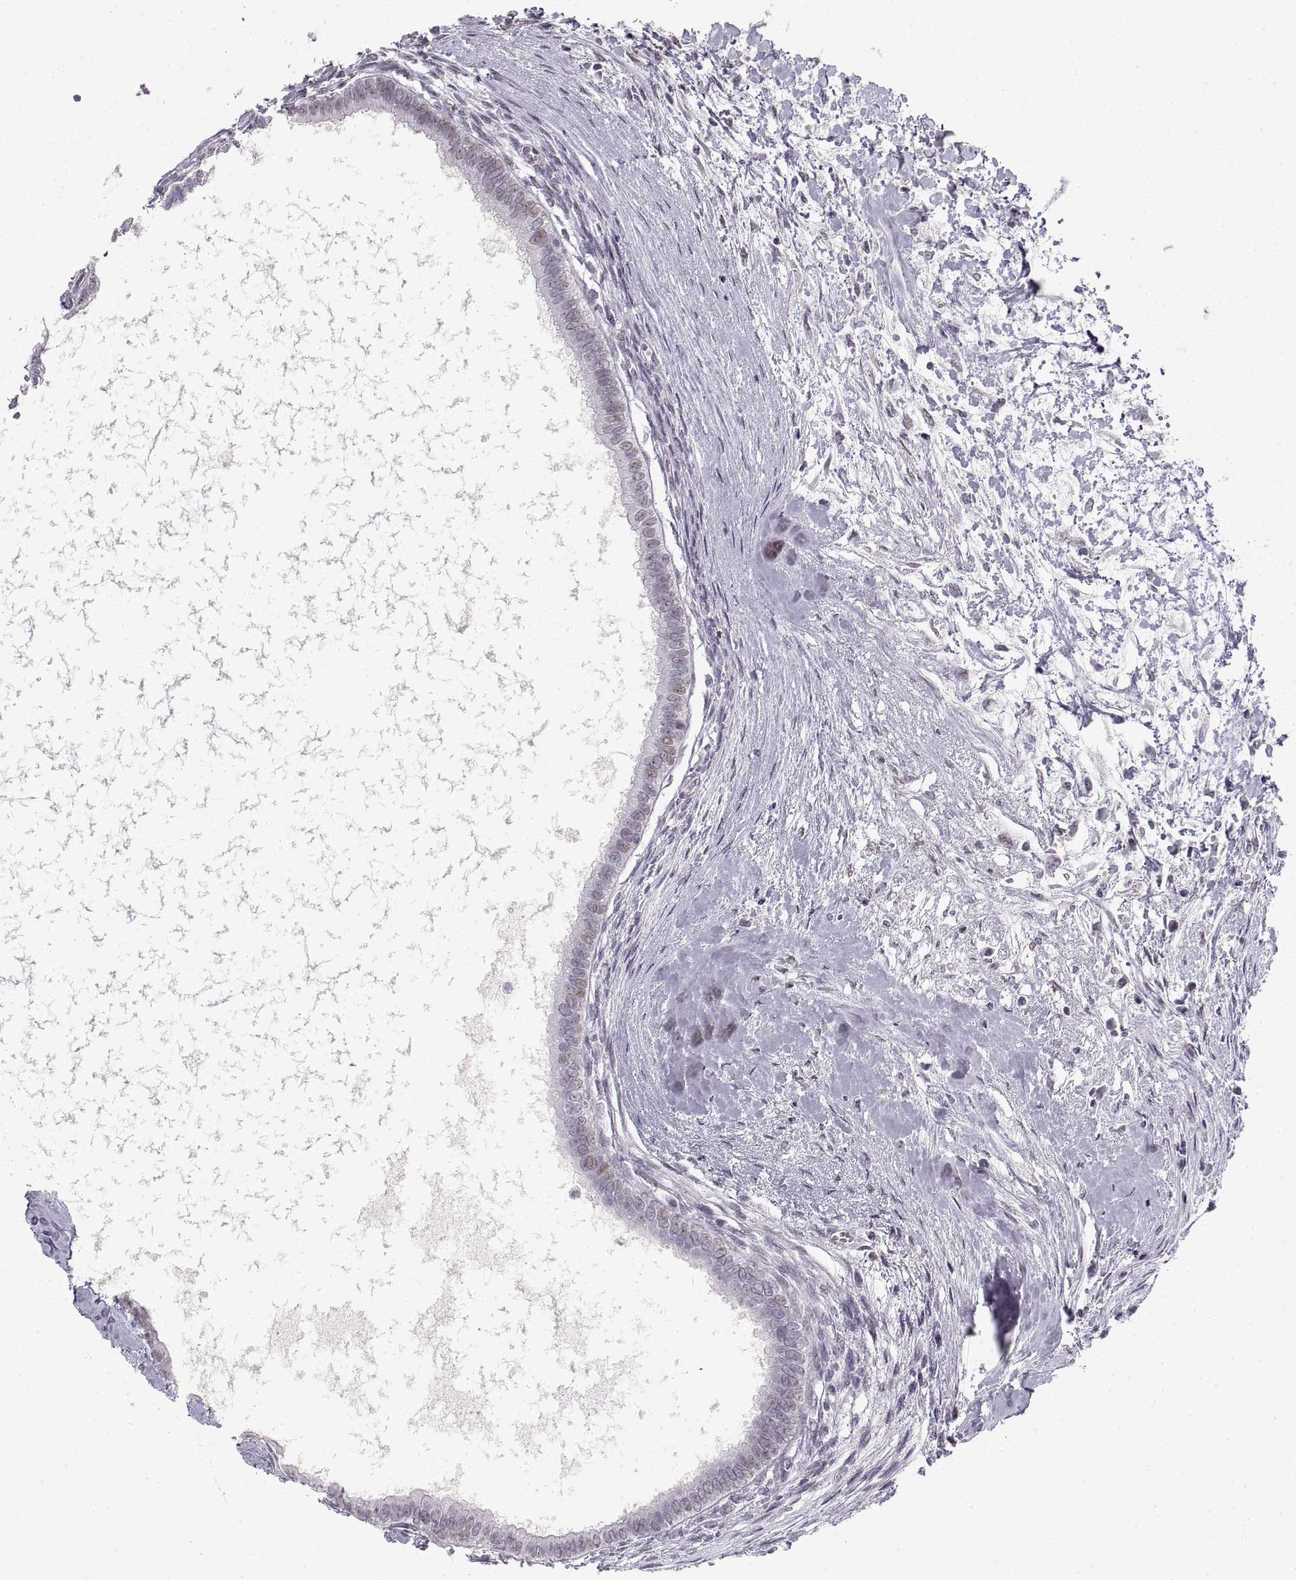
{"staining": {"intensity": "negative", "quantity": "none", "location": "none"}, "tissue": "testis cancer", "cell_type": "Tumor cells", "image_type": "cancer", "snomed": [{"axis": "morphology", "description": "Carcinoma, Embryonal, NOS"}, {"axis": "topography", "description": "Testis"}], "caption": "An IHC photomicrograph of testis embryonal carcinoma is shown. There is no staining in tumor cells of testis embryonal carcinoma.", "gene": "NANOS3", "patient": {"sex": "male", "age": 37}}